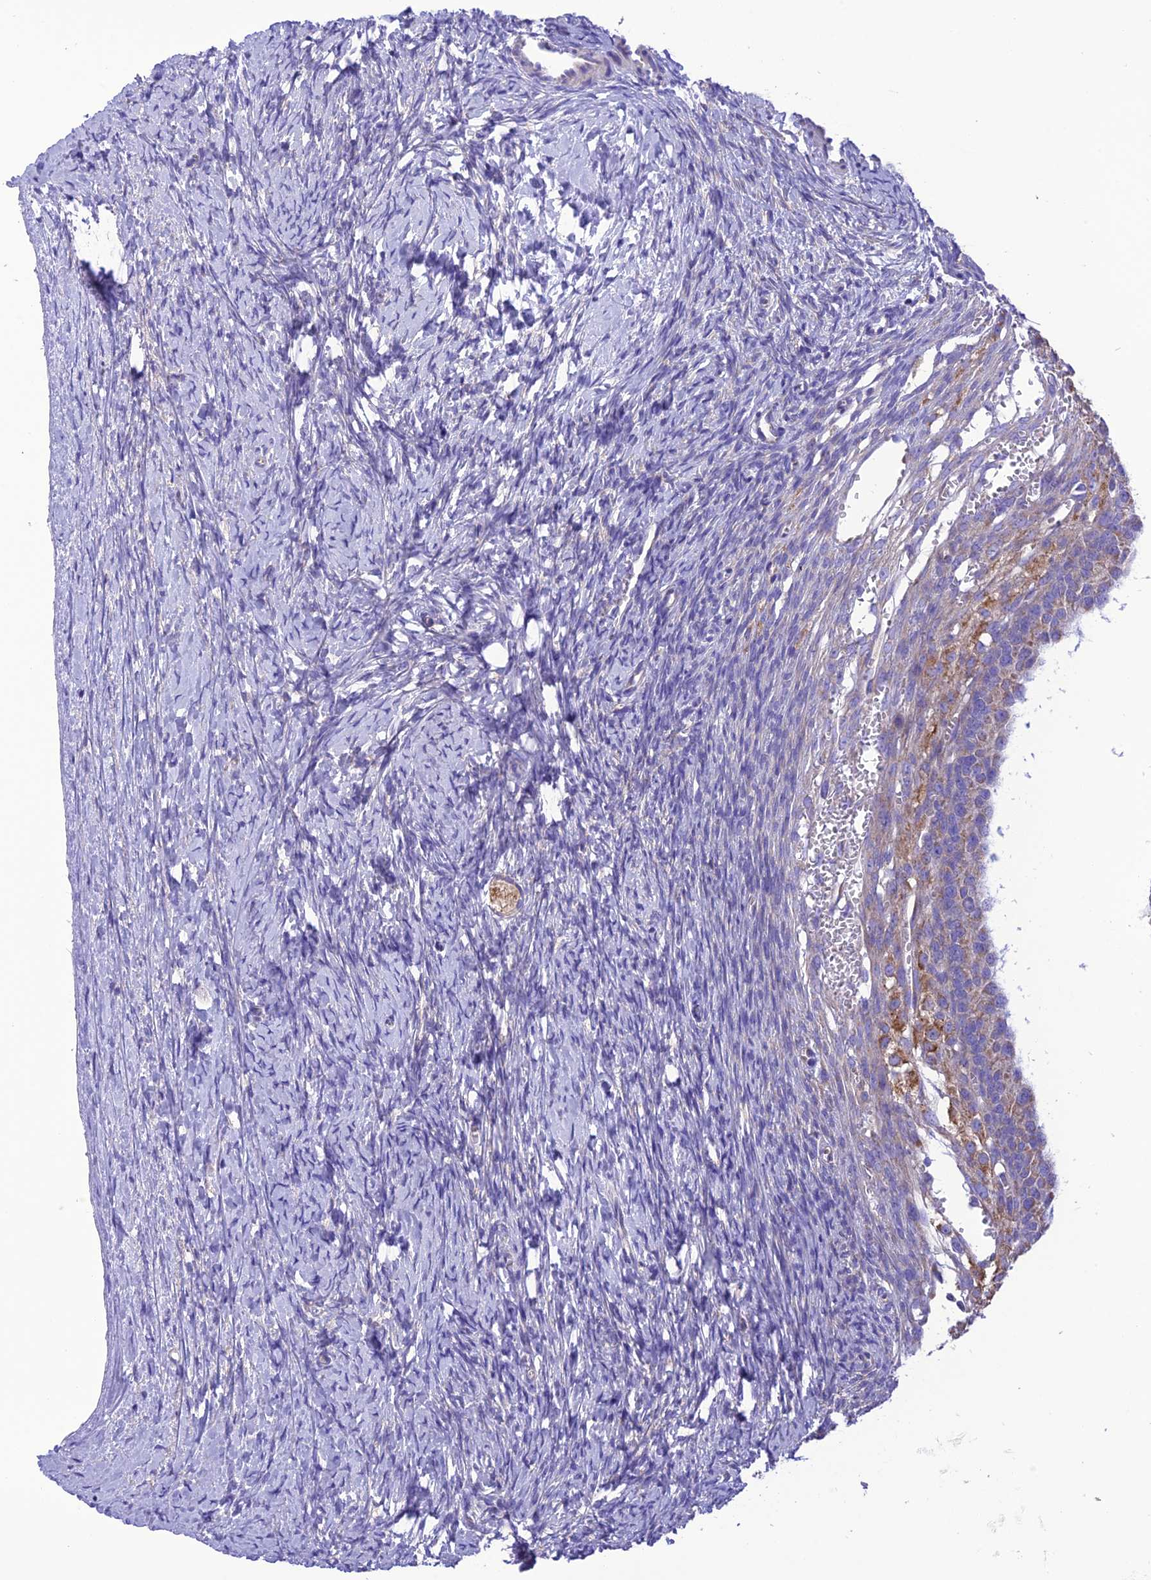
{"staining": {"intensity": "strong", "quantity": "<25%", "location": "cytoplasmic/membranous"}, "tissue": "ovary", "cell_type": "Follicle cells", "image_type": "normal", "snomed": [{"axis": "morphology", "description": "Normal tissue, NOS"}, {"axis": "morphology", "description": "Developmental malformation"}, {"axis": "topography", "description": "Ovary"}], "caption": "Immunohistochemical staining of unremarkable human ovary displays medium levels of strong cytoplasmic/membranous positivity in approximately <25% of follicle cells. (DAB (3,3'-diaminobenzidine) IHC with brightfield microscopy, high magnification).", "gene": "MAP3K12", "patient": {"sex": "female", "age": 39}}